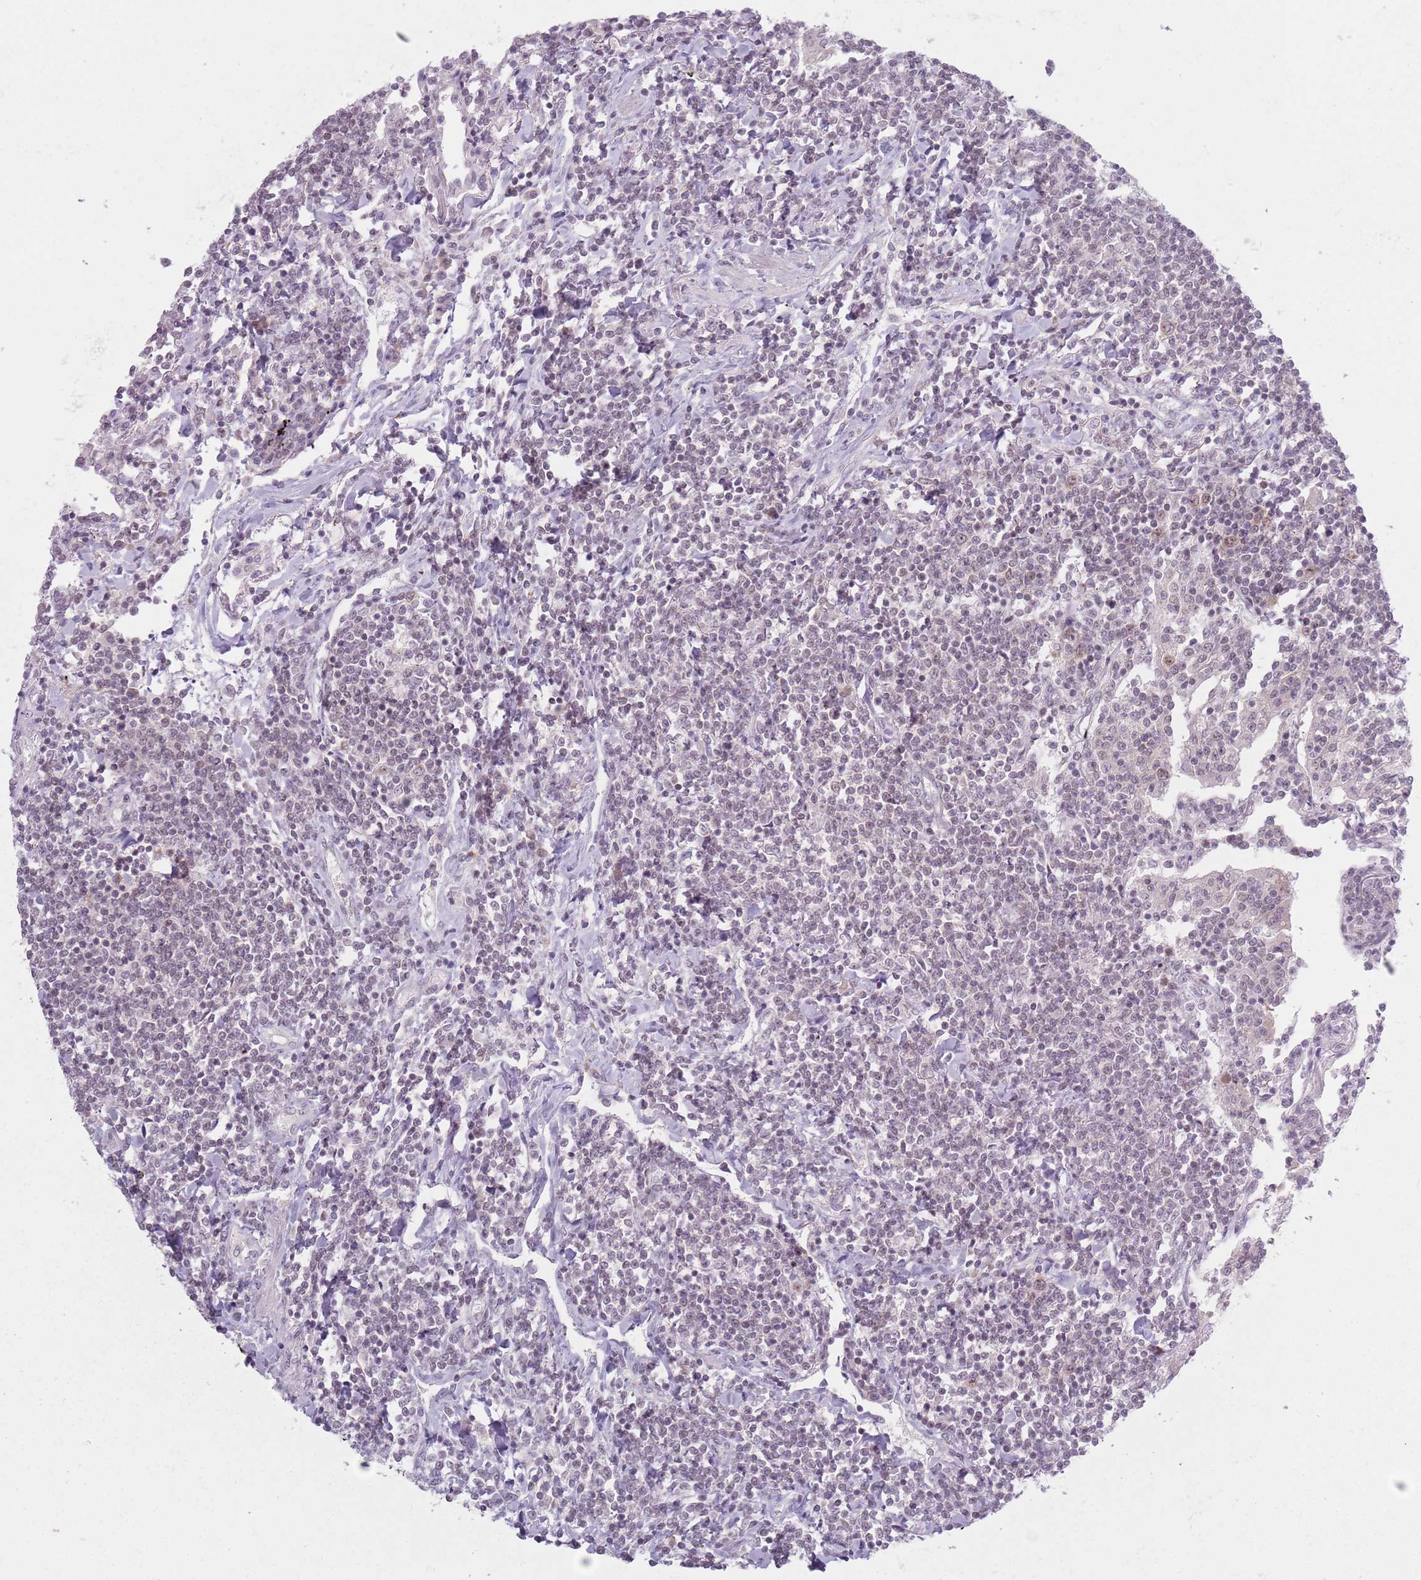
{"staining": {"intensity": "negative", "quantity": "none", "location": "none"}, "tissue": "lymphoma", "cell_type": "Tumor cells", "image_type": "cancer", "snomed": [{"axis": "morphology", "description": "Malignant lymphoma, non-Hodgkin's type, Low grade"}, {"axis": "topography", "description": "Lung"}], "caption": "Tumor cells show no significant staining in lymphoma. Nuclei are stained in blue.", "gene": "MRPL34", "patient": {"sex": "female", "age": 71}}